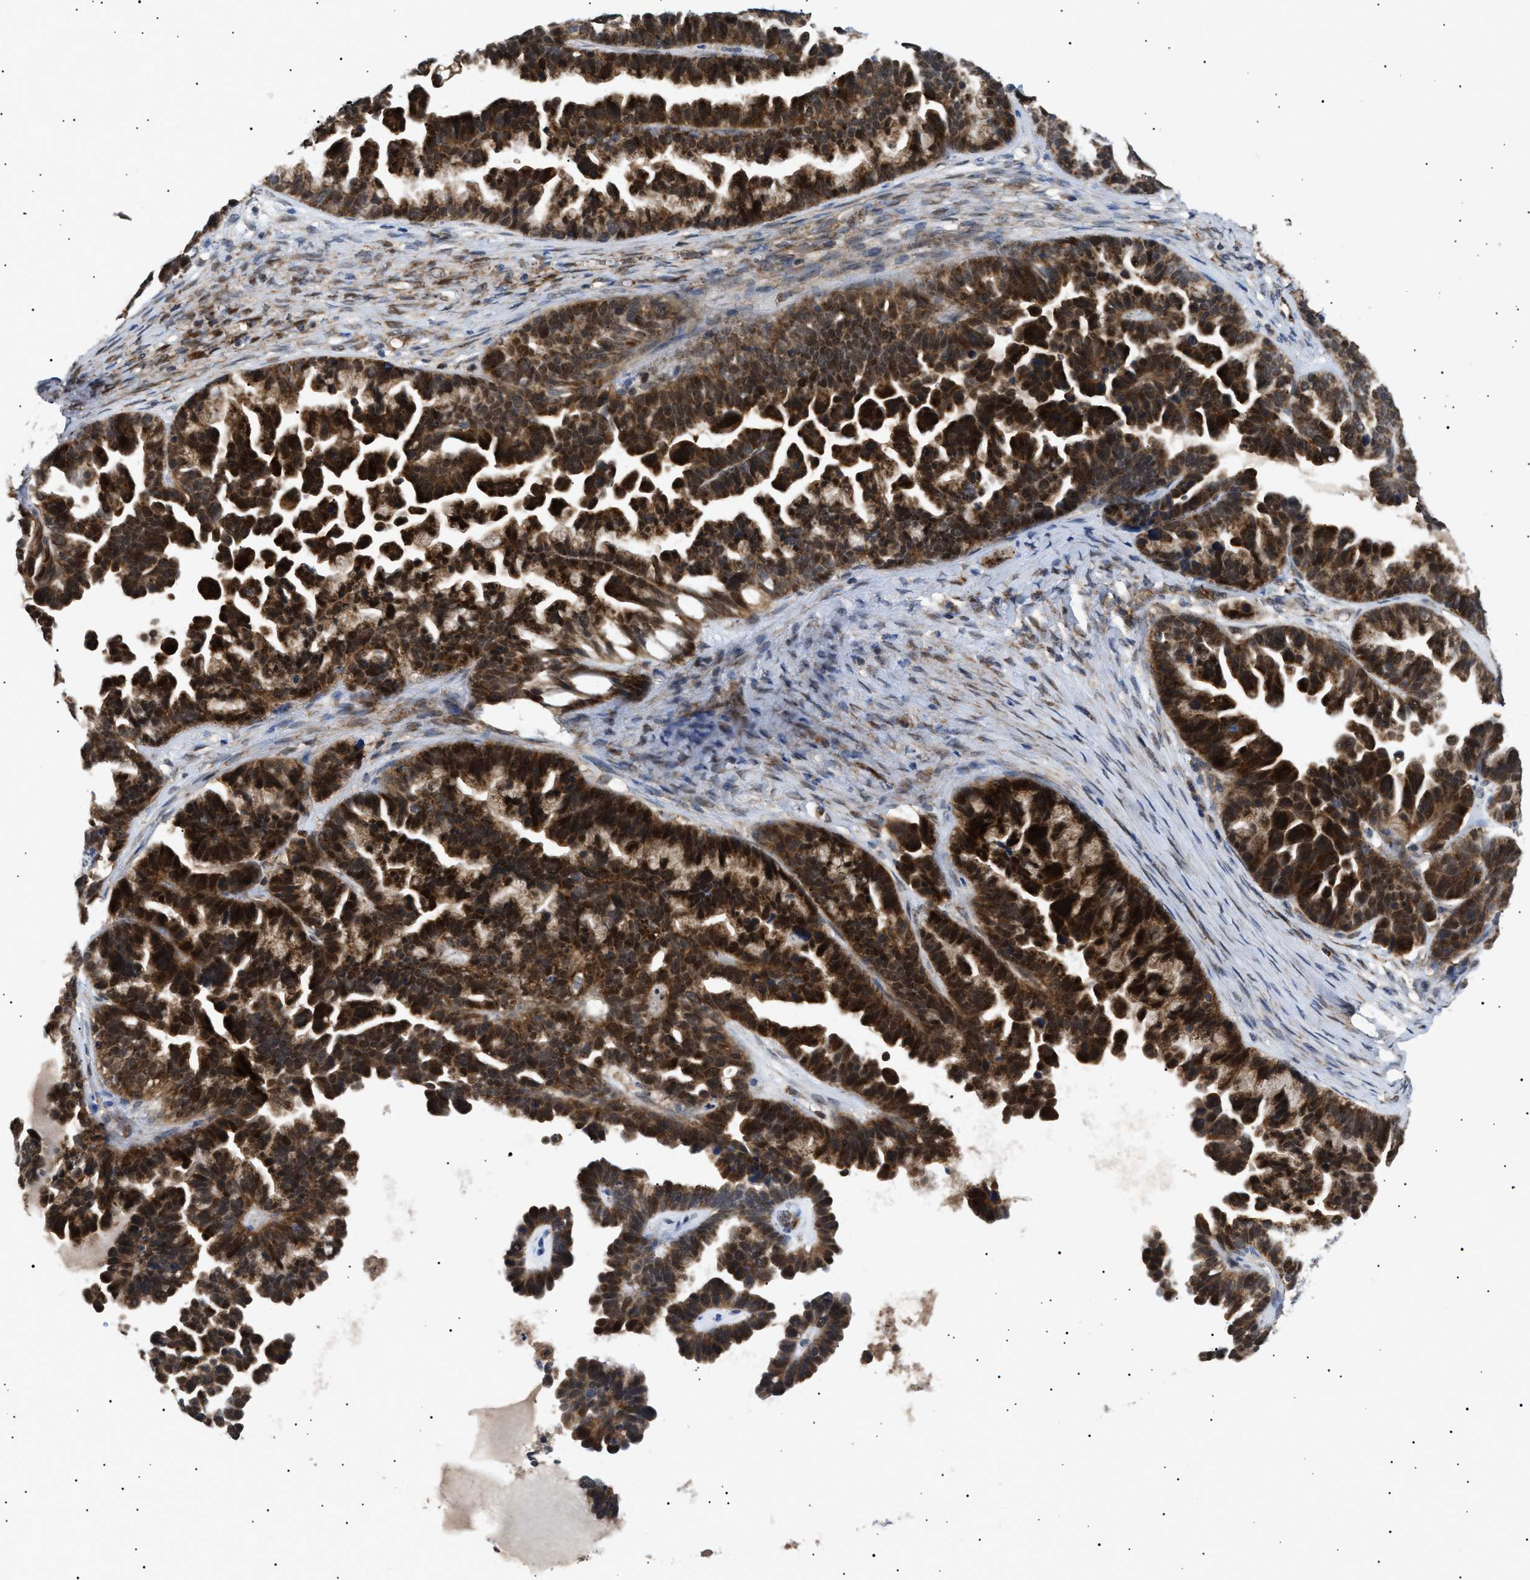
{"staining": {"intensity": "strong", "quantity": ">75%", "location": "cytoplasmic/membranous,nuclear"}, "tissue": "ovarian cancer", "cell_type": "Tumor cells", "image_type": "cancer", "snomed": [{"axis": "morphology", "description": "Cystadenocarcinoma, serous, NOS"}, {"axis": "topography", "description": "Ovary"}], "caption": "A brown stain labels strong cytoplasmic/membranous and nuclear positivity of a protein in human ovarian serous cystadenocarcinoma tumor cells. (DAB IHC with brightfield microscopy, high magnification).", "gene": "SIRT5", "patient": {"sex": "female", "age": 56}}